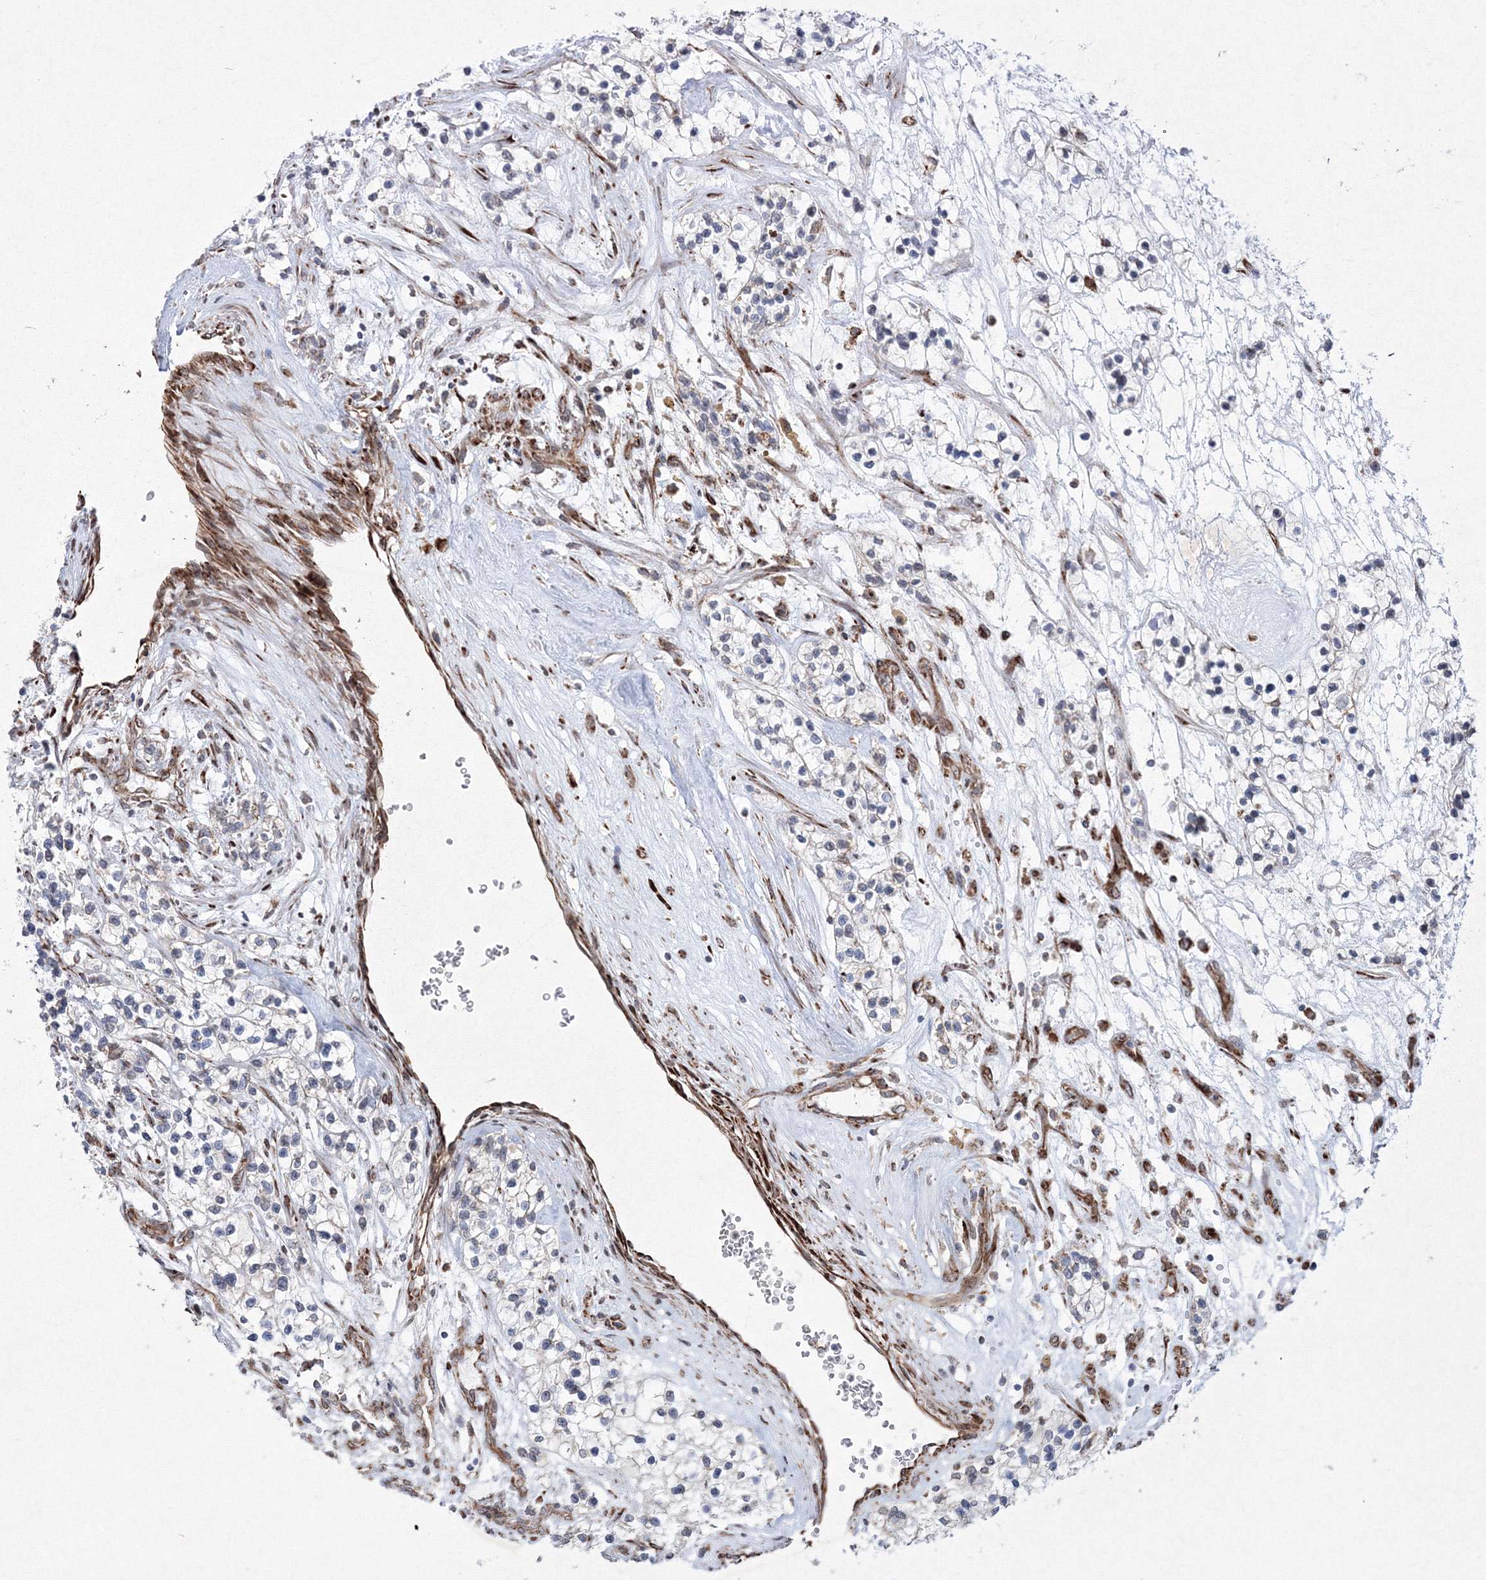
{"staining": {"intensity": "negative", "quantity": "none", "location": "none"}, "tissue": "renal cancer", "cell_type": "Tumor cells", "image_type": "cancer", "snomed": [{"axis": "morphology", "description": "Adenocarcinoma, NOS"}, {"axis": "topography", "description": "Kidney"}], "caption": "Immunohistochemistry image of neoplastic tissue: renal cancer stained with DAB (3,3'-diaminobenzidine) reveals no significant protein expression in tumor cells.", "gene": "EFCAB12", "patient": {"sex": "female", "age": 57}}